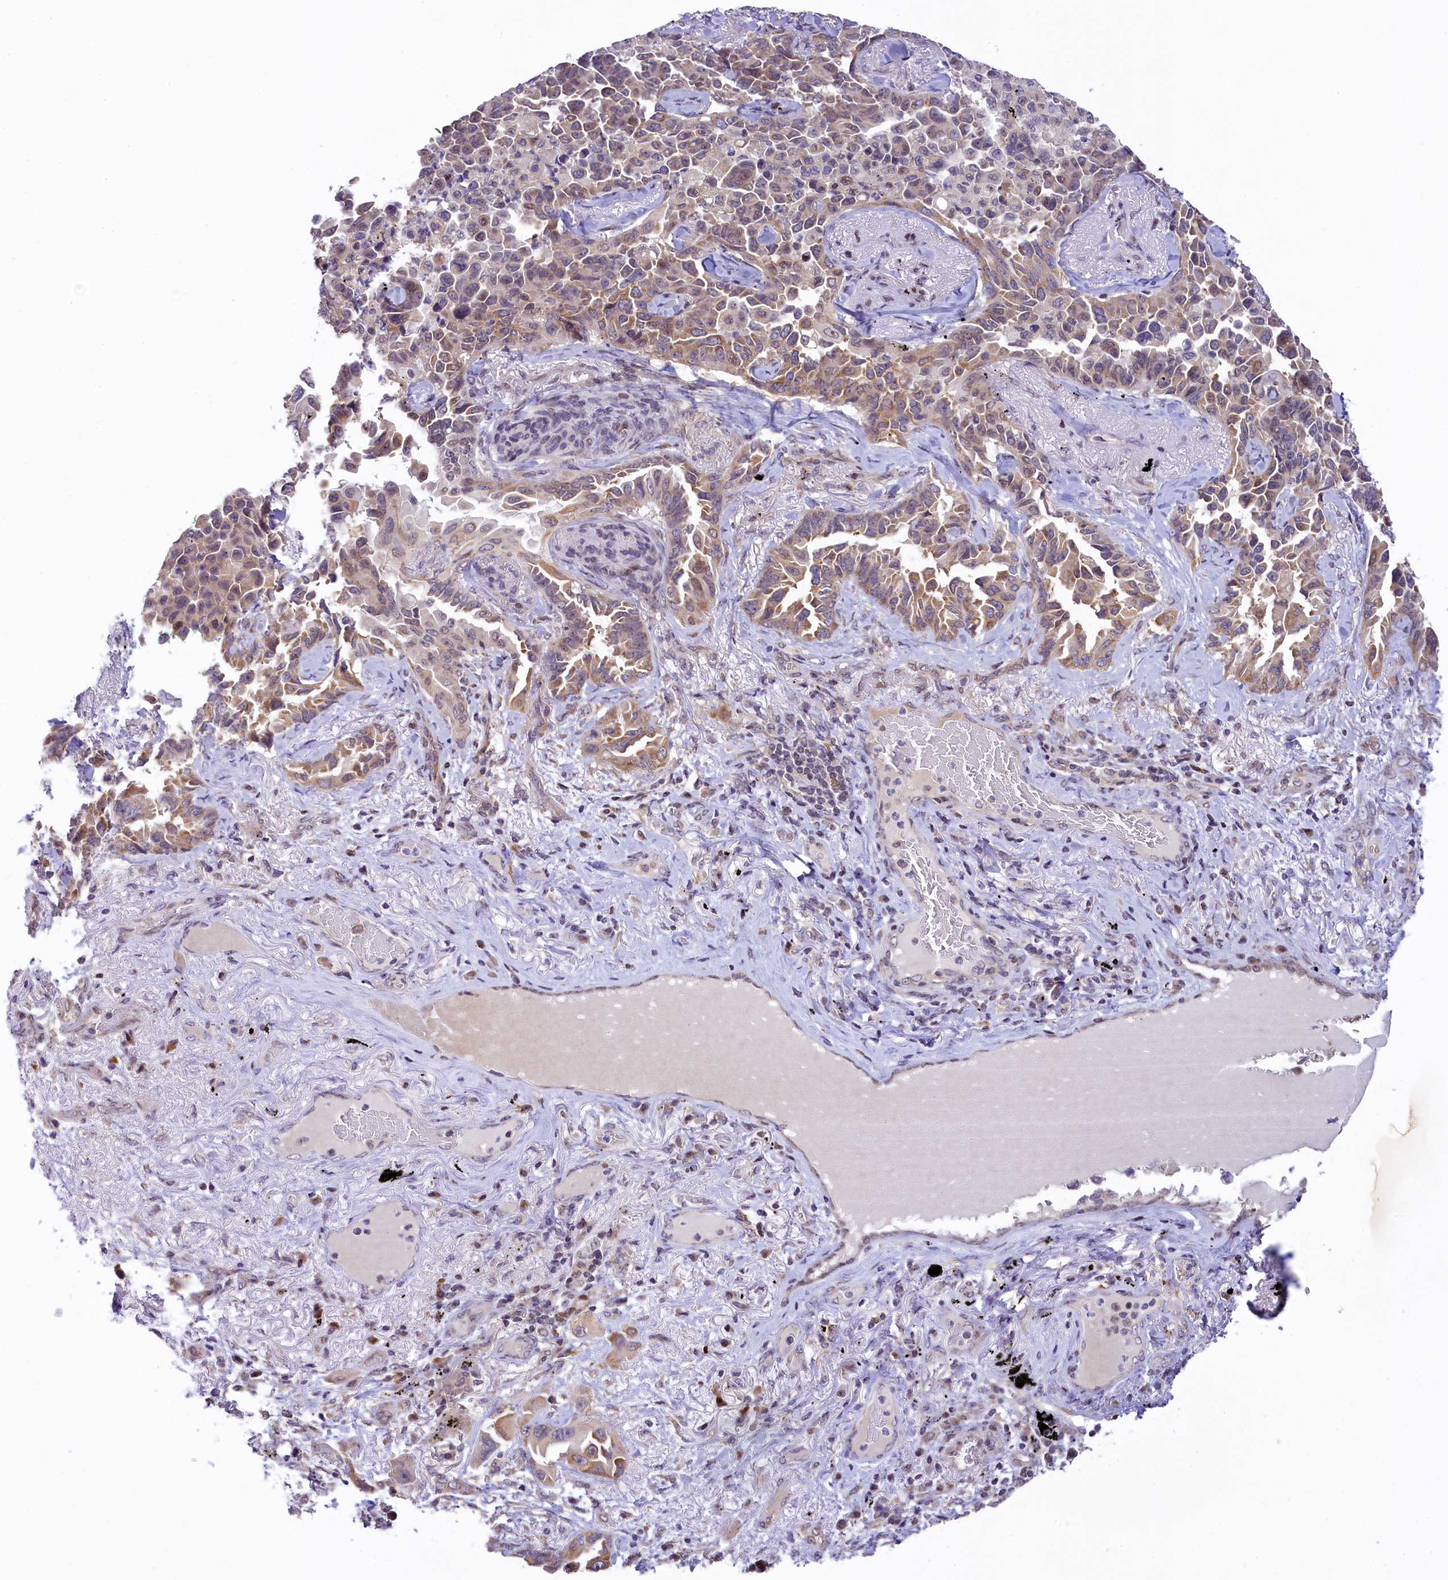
{"staining": {"intensity": "moderate", "quantity": "<25%", "location": "cytoplasmic/membranous"}, "tissue": "lung cancer", "cell_type": "Tumor cells", "image_type": "cancer", "snomed": [{"axis": "morphology", "description": "Adenocarcinoma, NOS"}, {"axis": "topography", "description": "Lung"}], "caption": "Brown immunohistochemical staining in human lung cancer exhibits moderate cytoplasmic/membranous positivity in approximately <25% of tumor cells.", "gene": "RBBP8", "patient": {"sex": "female", "age": 67}}